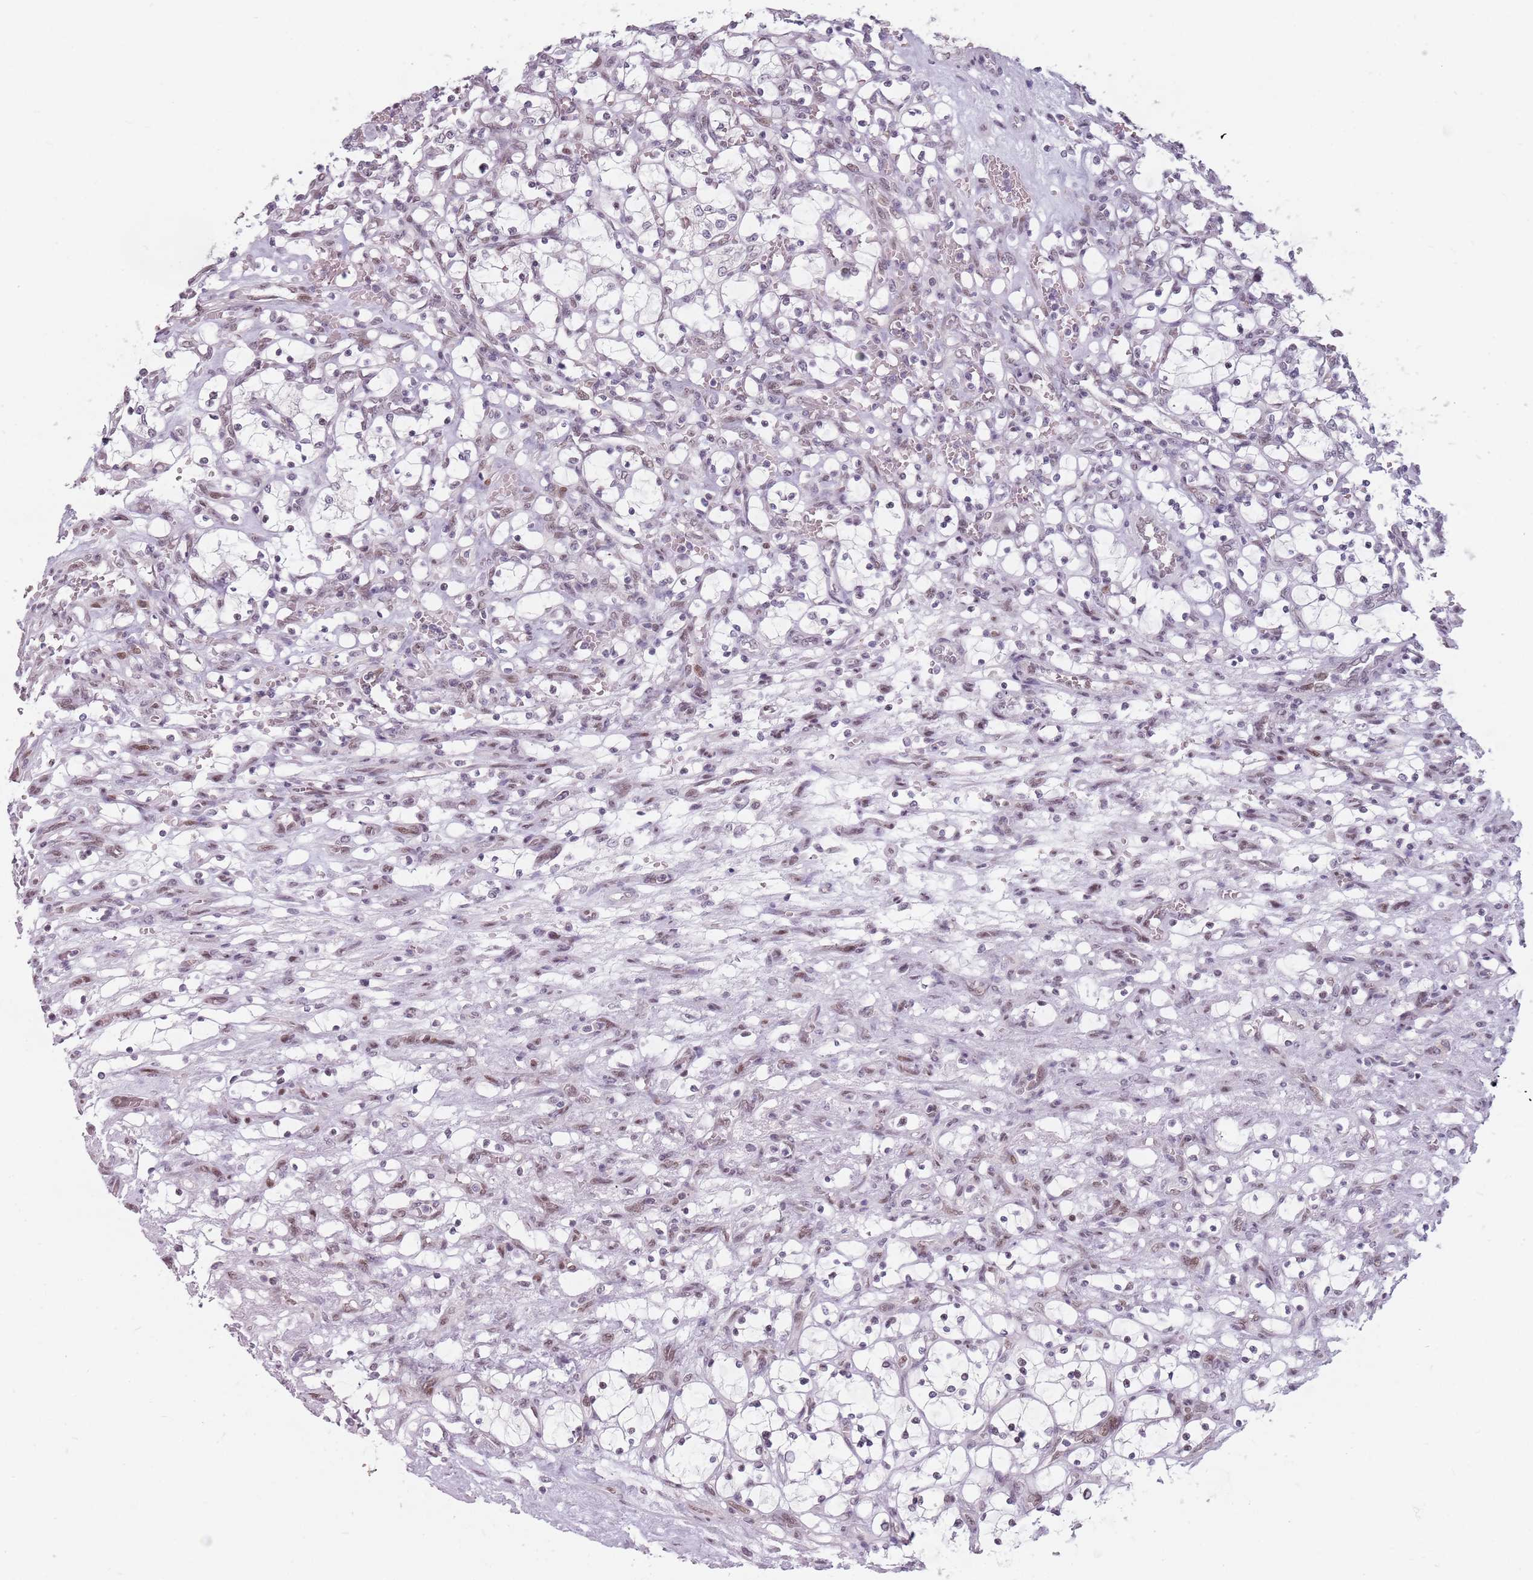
{"staining": {"intensity": "weak", "quantity": "25%-75%", "location": "nuclear"}, "tissue": "renal cancer", "cell_type": "Tumor cells", "image_type": "cancer", "snomed": [{"axis": "morphology", "description": "Adenocarcinoma, NOS"}, {"axis": "topography", "description": "Kidney"}], "caption": "Renal adenocarcinoma stained with a protein marker demonstrates weak staining in tumor cells.", "gene": "PTCHD1", "patient": {"sex": "female", "age": 69}}